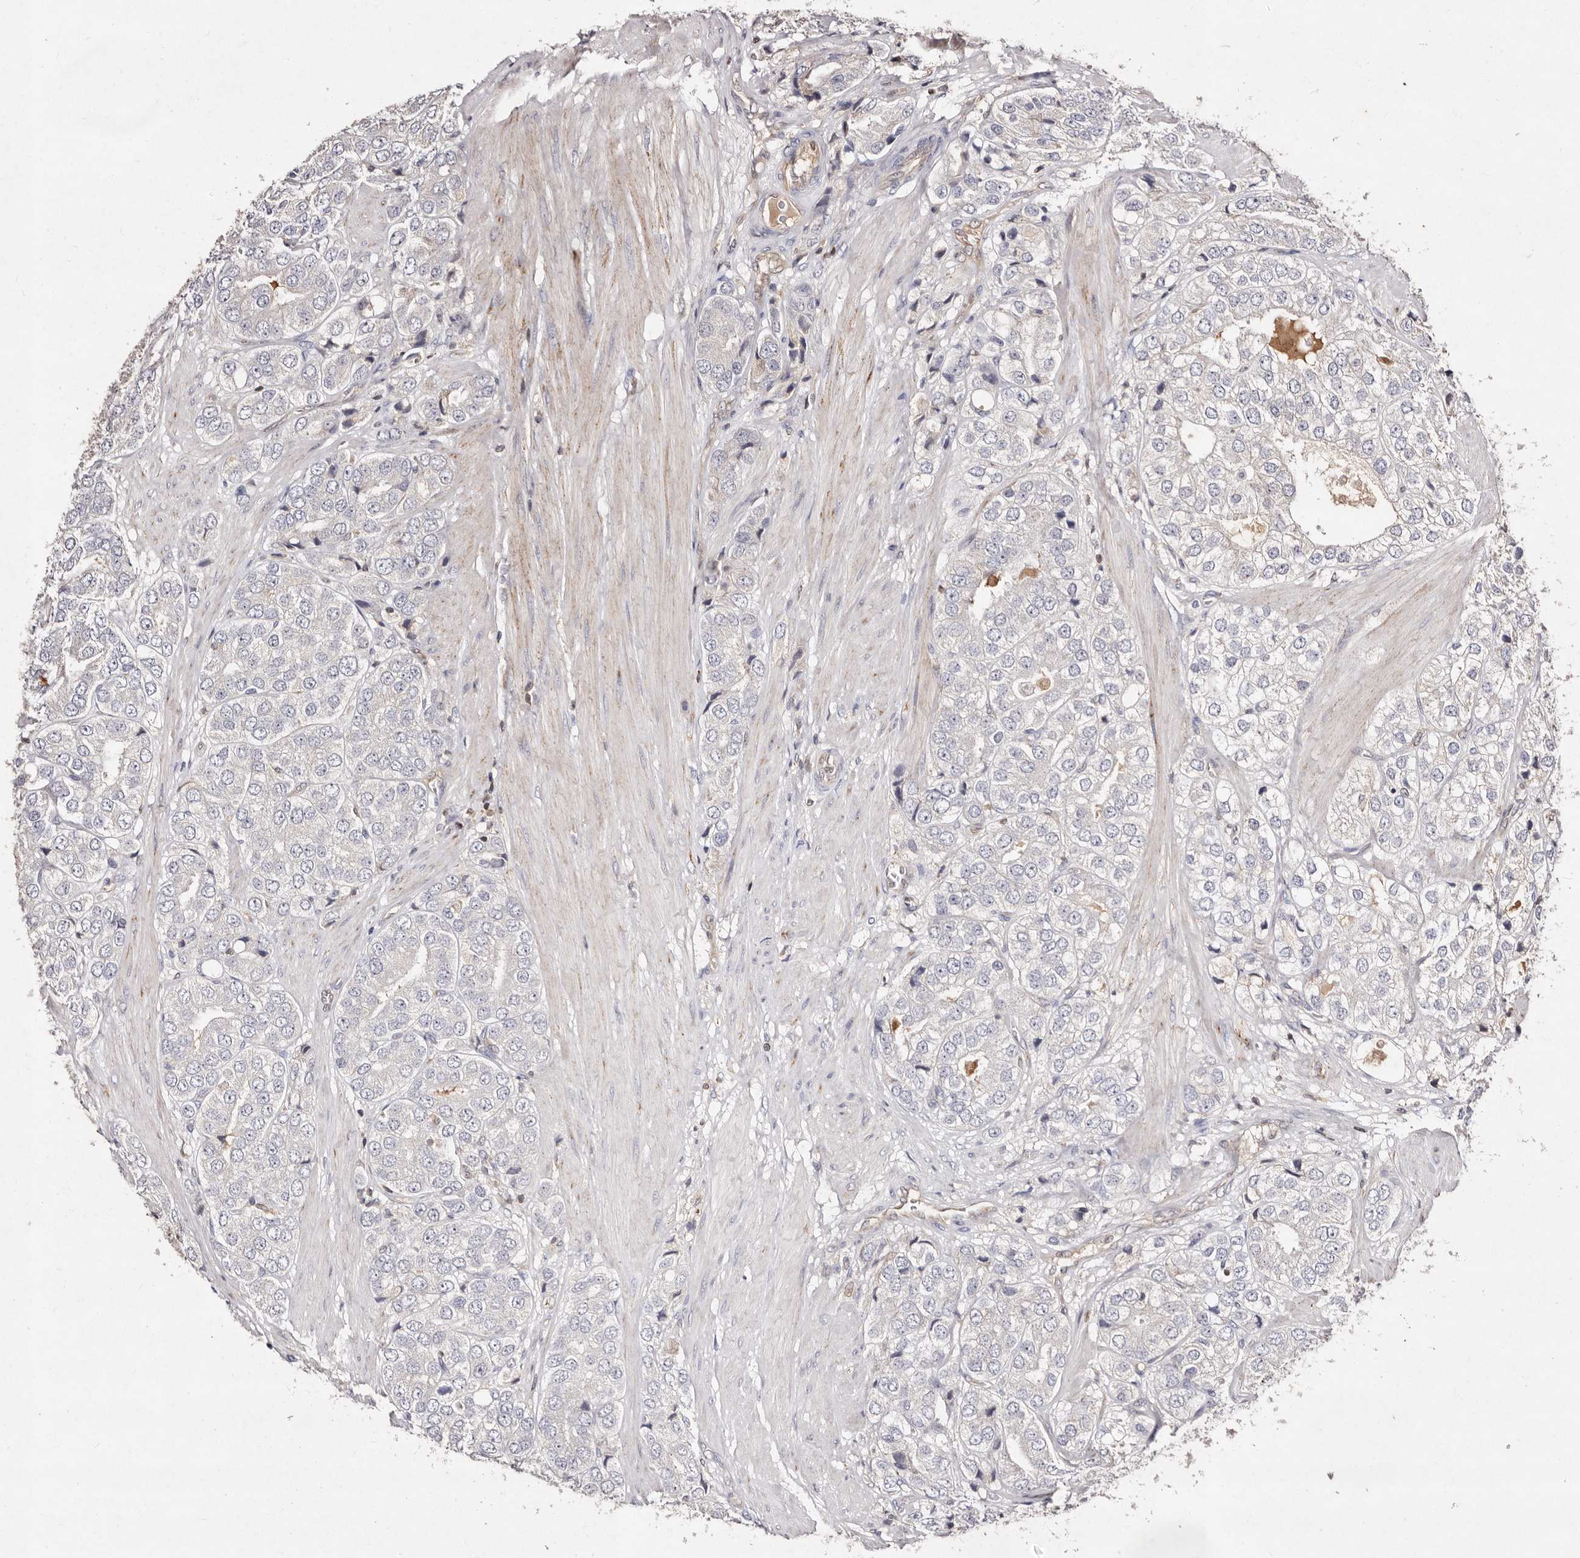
{"staining": {"intensity": "negative", "quantity": "none", "location": "none"}, "tissue": "prostate cancer", "cell_type": "Tumor cells", "image_type": "cancer", "snomed": [{"axis": "morphology", "description": "Adenocarcinoma, High grade"}, {"axis": "topography", "description": "Prostate"}], "caption": "Immunohistochemical staining of human prostate cancer shows no significant expression in tumor cells.", "gene": "GIMAP4", "patient": {"sex": "male", "age": 50}}